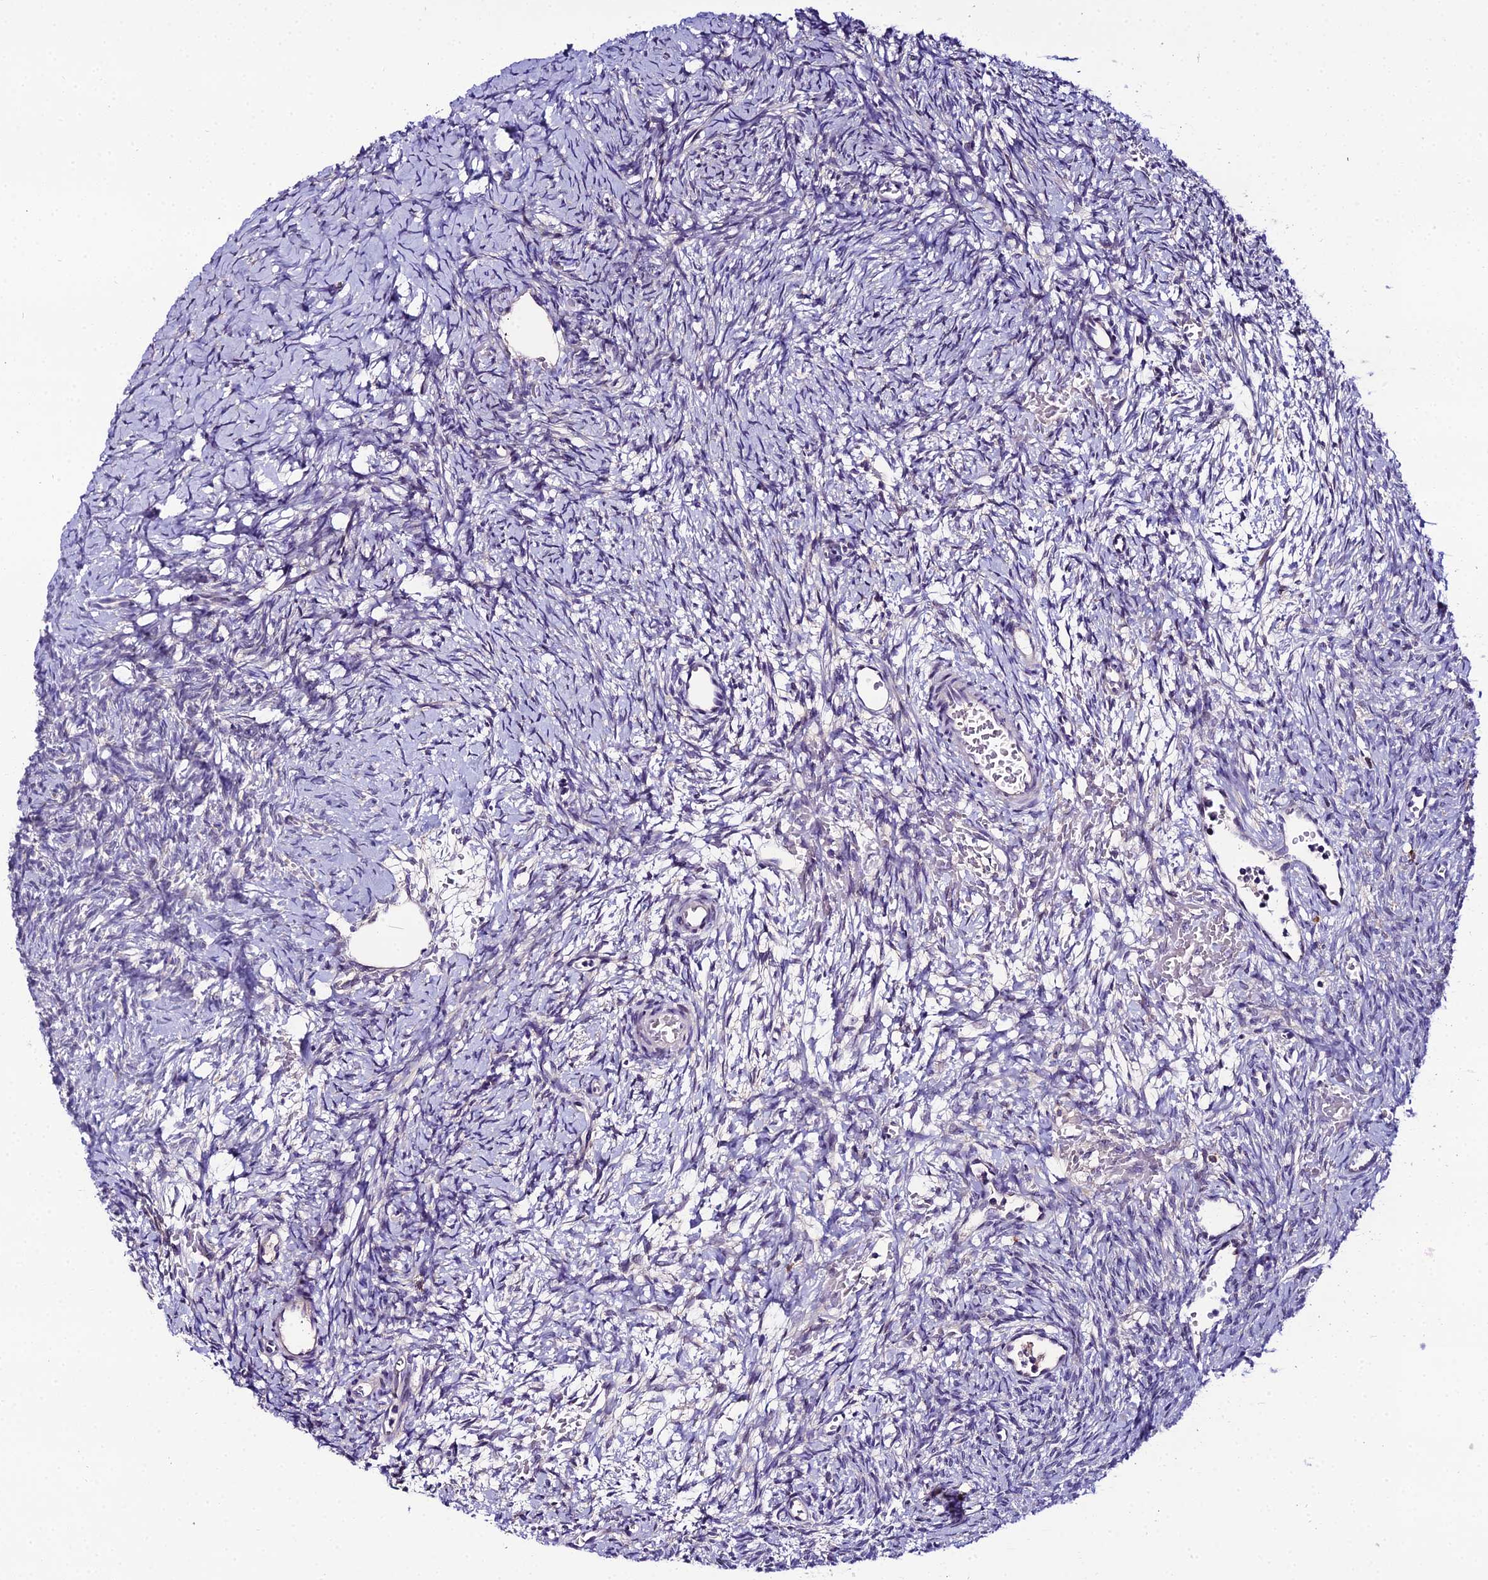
{"staining": {"intensity": "negative", "quantity": "none", "location": "none"}, "tissue": "ovary", "cell_type": "Ovarian stroma cells", "image_type": "normal", "snomed": [{"axis": "morphology", "description": "Normal tissue, NOS"}, {"axis": "topography", "description": "Ovary"}], "caption": "Ovarian stroma cells are negative for brown protein staining in normal ovary.", "gene": "MB21D2", "patient": {"sex": "female", "age": 39}}